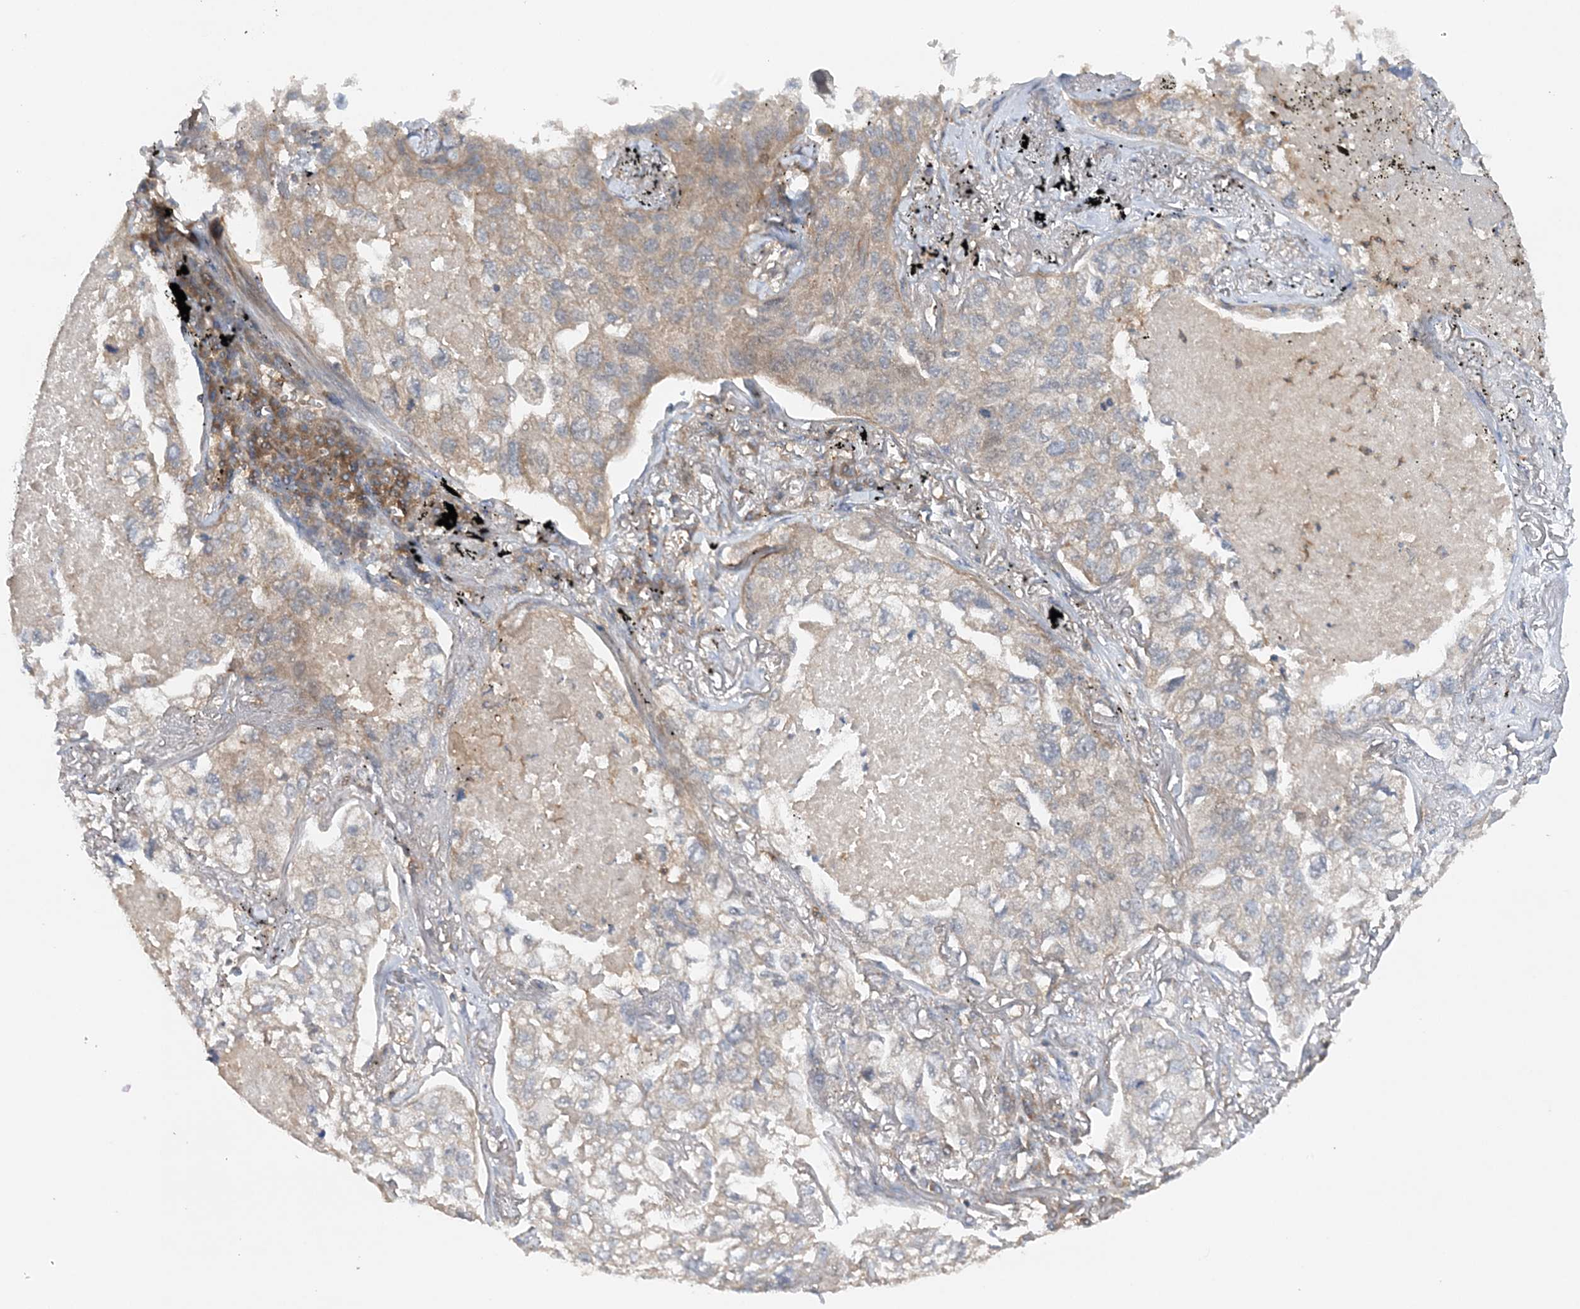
{"staining": {"intensity": "weak", "quantity": "25%-75%", "location": "cytoplasmic/membranous"}, "tissue": "lung cancer", "cell_type": "Tumor cells", "image_type": "cancer", "snomed": [{"axis": "morphology", "description": "Adenocarcinoma, NOS"}, {"axis": "topography", "description": "Lung"}], "caption": "There is low levels of weak cytoplasmic/membranous positivity in tumor cells of lung cancer (adenocarcinoma), as demonstrated by immunohistochemical staining (brown color).", "gene": "ACAP2", "patient": {"sex": "male", "age": 65}}